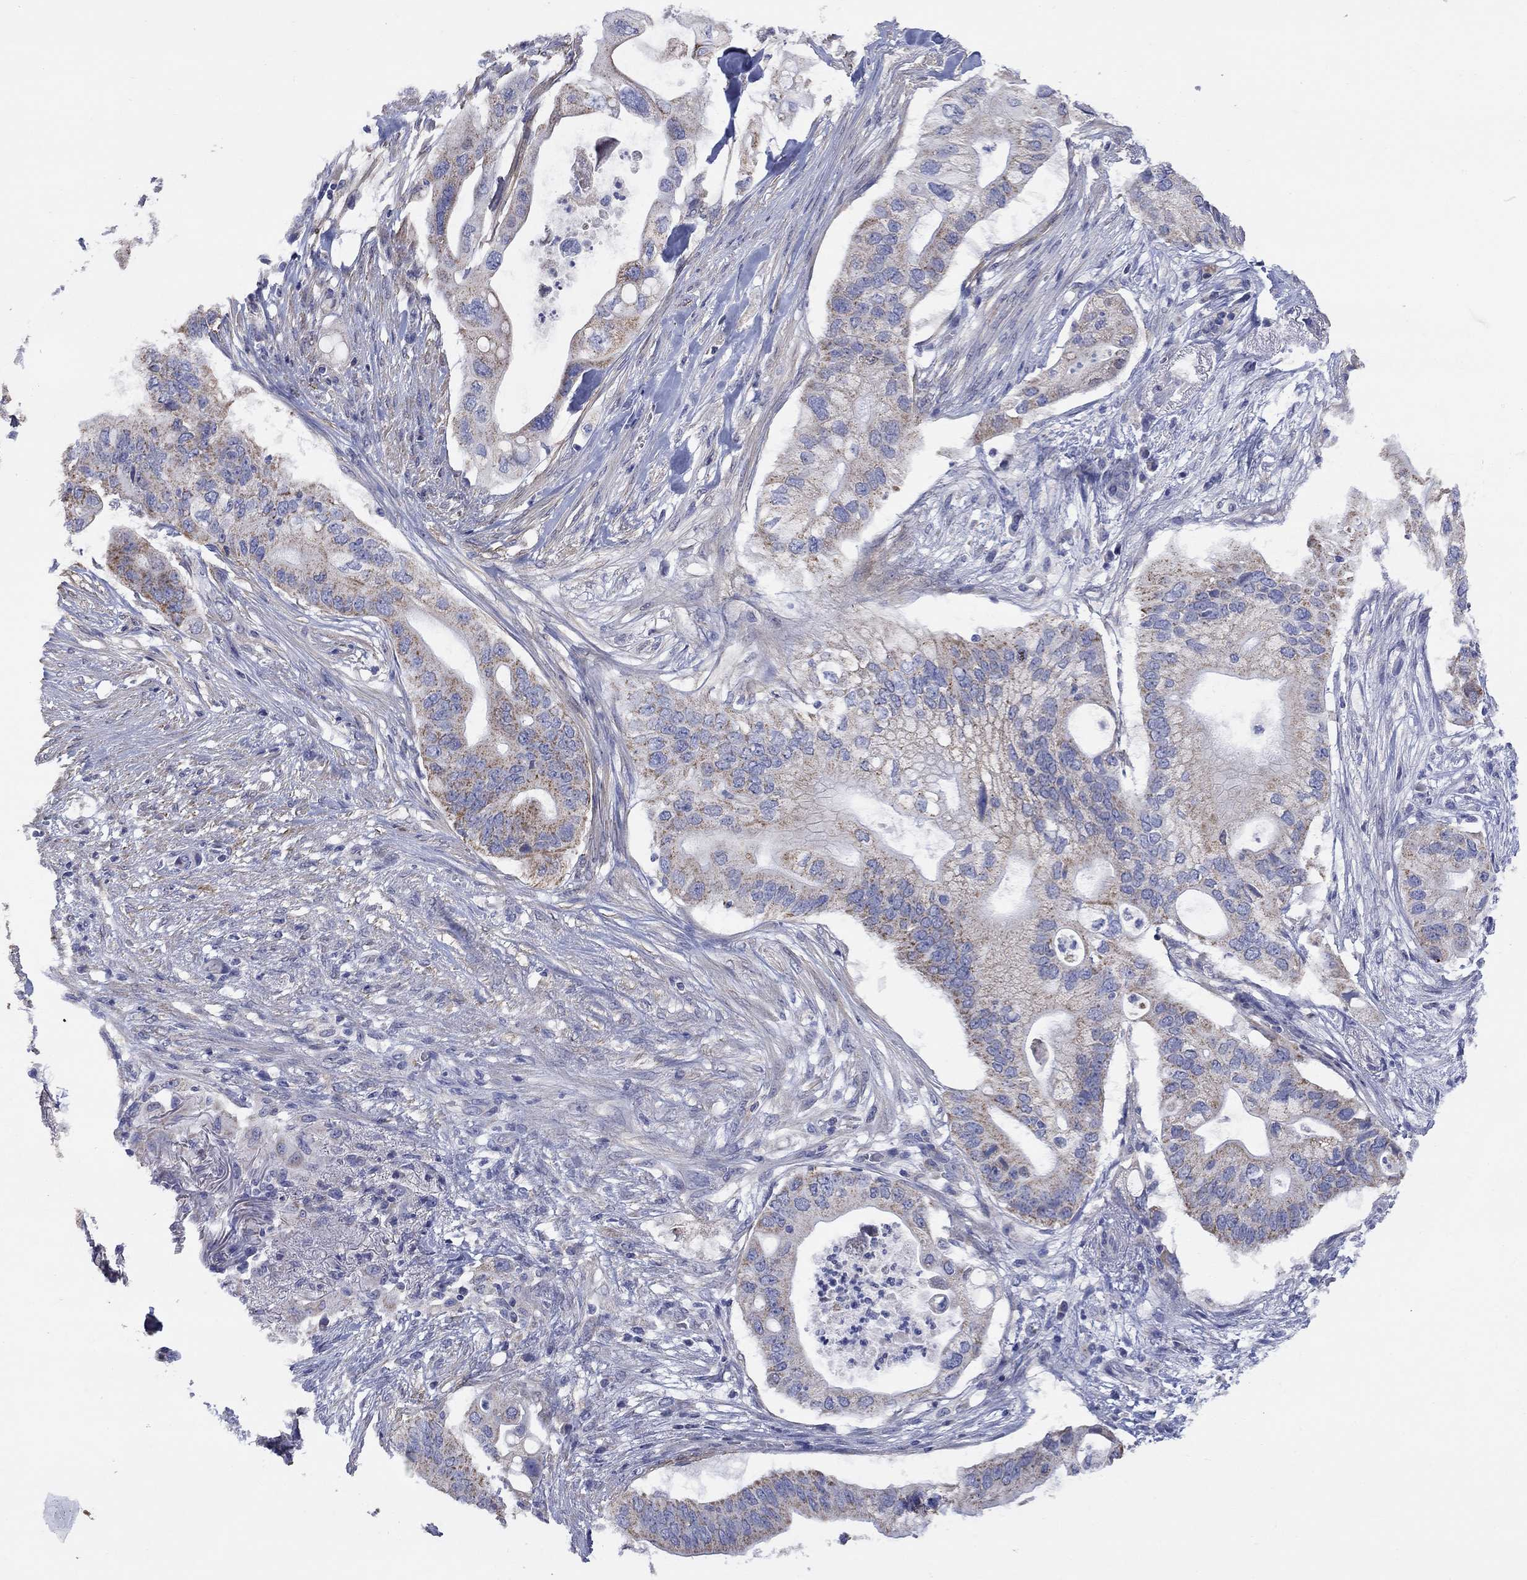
{"staining": {"intensity": "strong", "quantity": "25%-75%", "location": "cytoplasmic/membranous"}, "tissue": "pancreatic cancer", "cell_type": "Tumor cells", "image_type": "cancer", "snomed": [{"axis": "morphology", "description": "Adenocarcinoma, NOS"}, {"axis": "topography", "description": "Pancreas"}], "caption": "Strong cytoplasmic/membranous staining is seen in about 25%-75% of tumor cells in pancreatic cancer.", "gene": "CLVS1", "patient": {"sex": "female", "age": 72}}